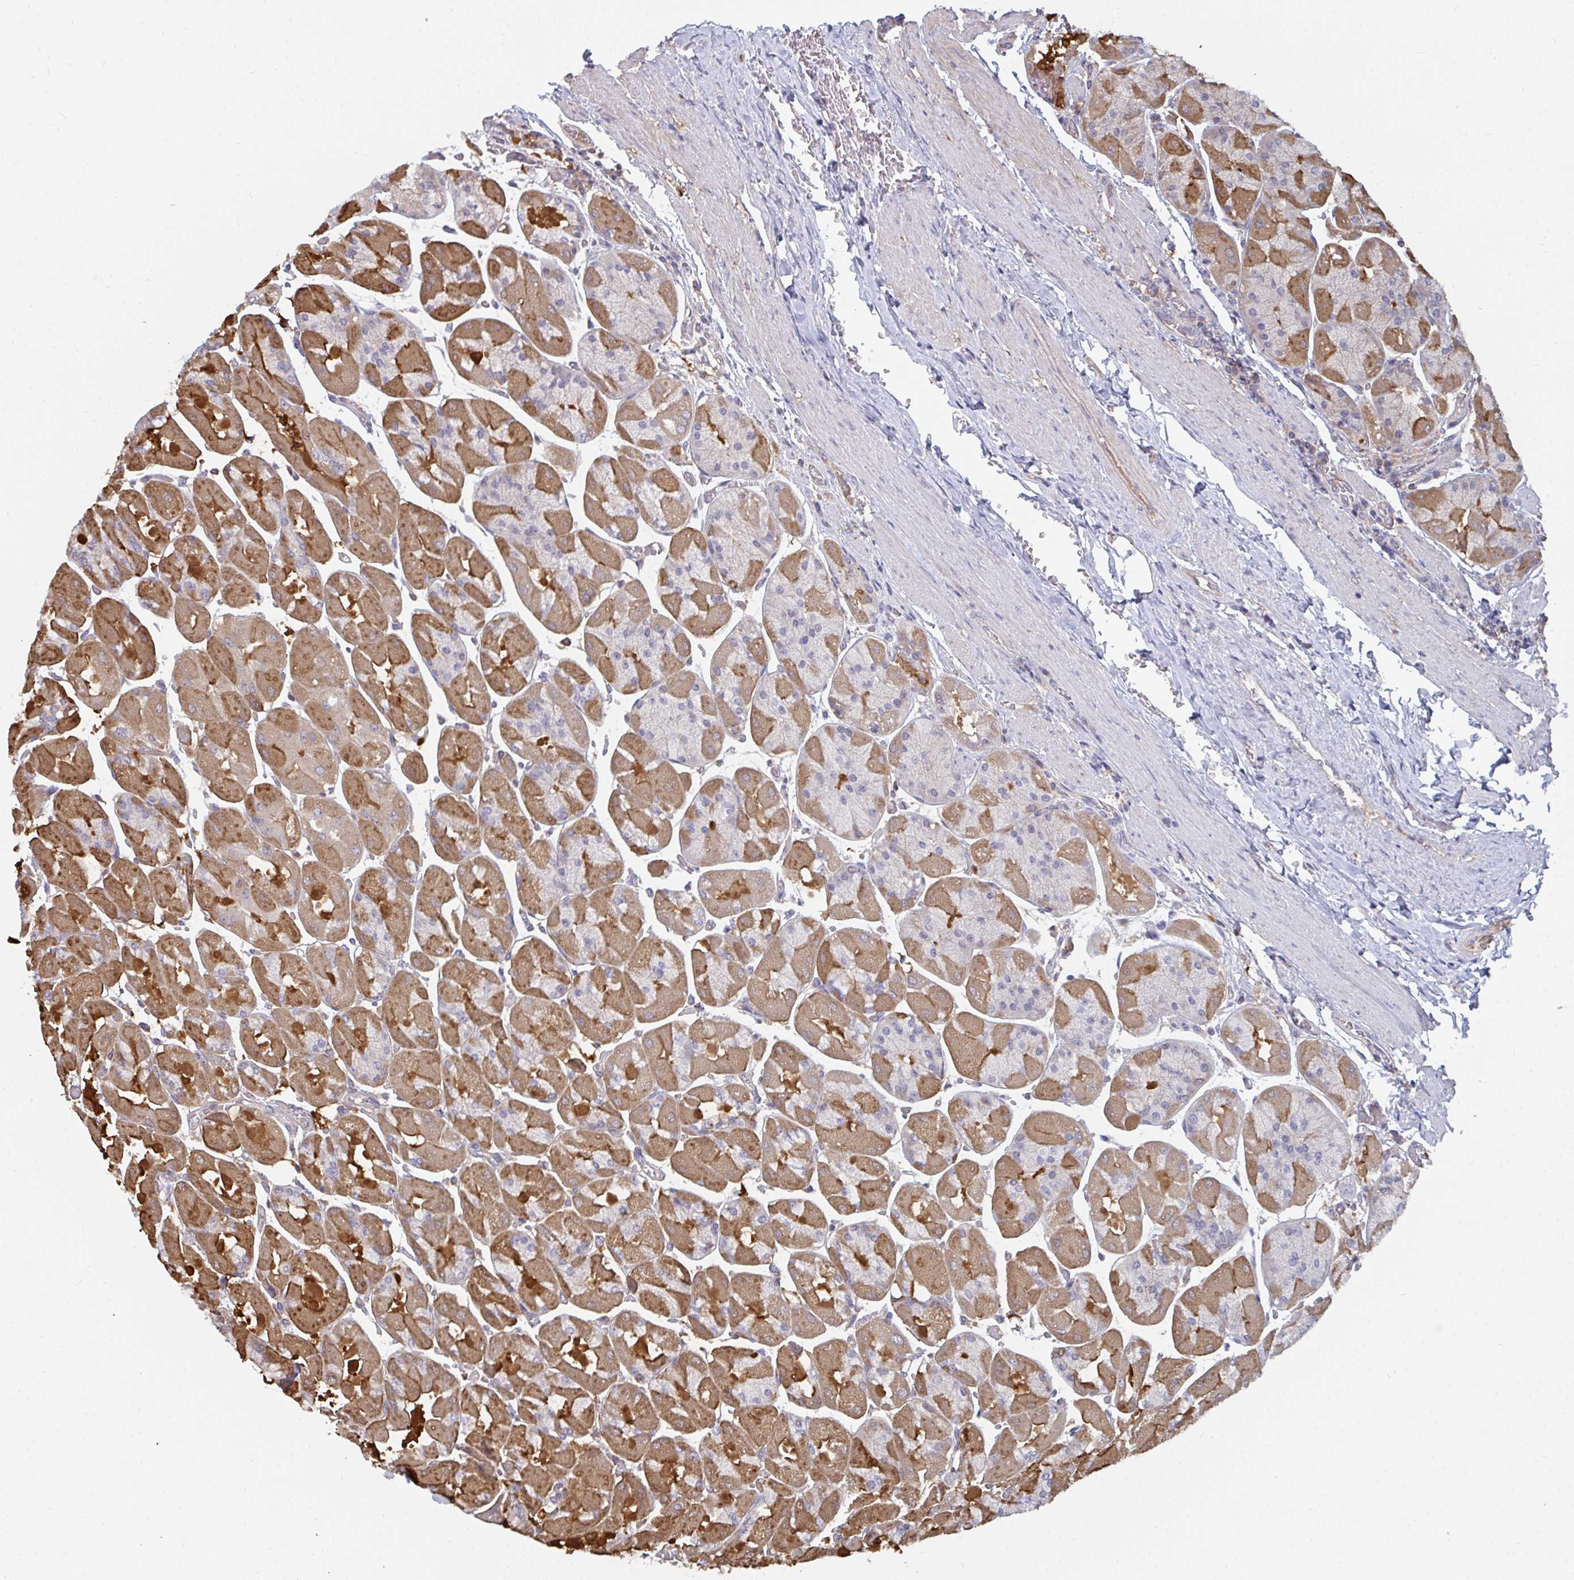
{"staining": {"intensity": "moderate", "quantity": "25%-75%", "location": "cytoplasmic/membranous"}, "tissue": "stomach", "cell_type": "Glandular cells", "image_type": "normal", "snomed": [{"axis": "morphology", "description": "Normal tissue, NOS"}, {"axis": "topography", "description": "Stomach"}], "caption": "Stomach stained with DAB immunohistochemistry (IHC) demonstrates medium levels of moderate cytoplasmic/membranous staining in about 25%-75% of glandular cells.", "gene": "TTC9C", "patient": {"sex": "female", "age": 61}}